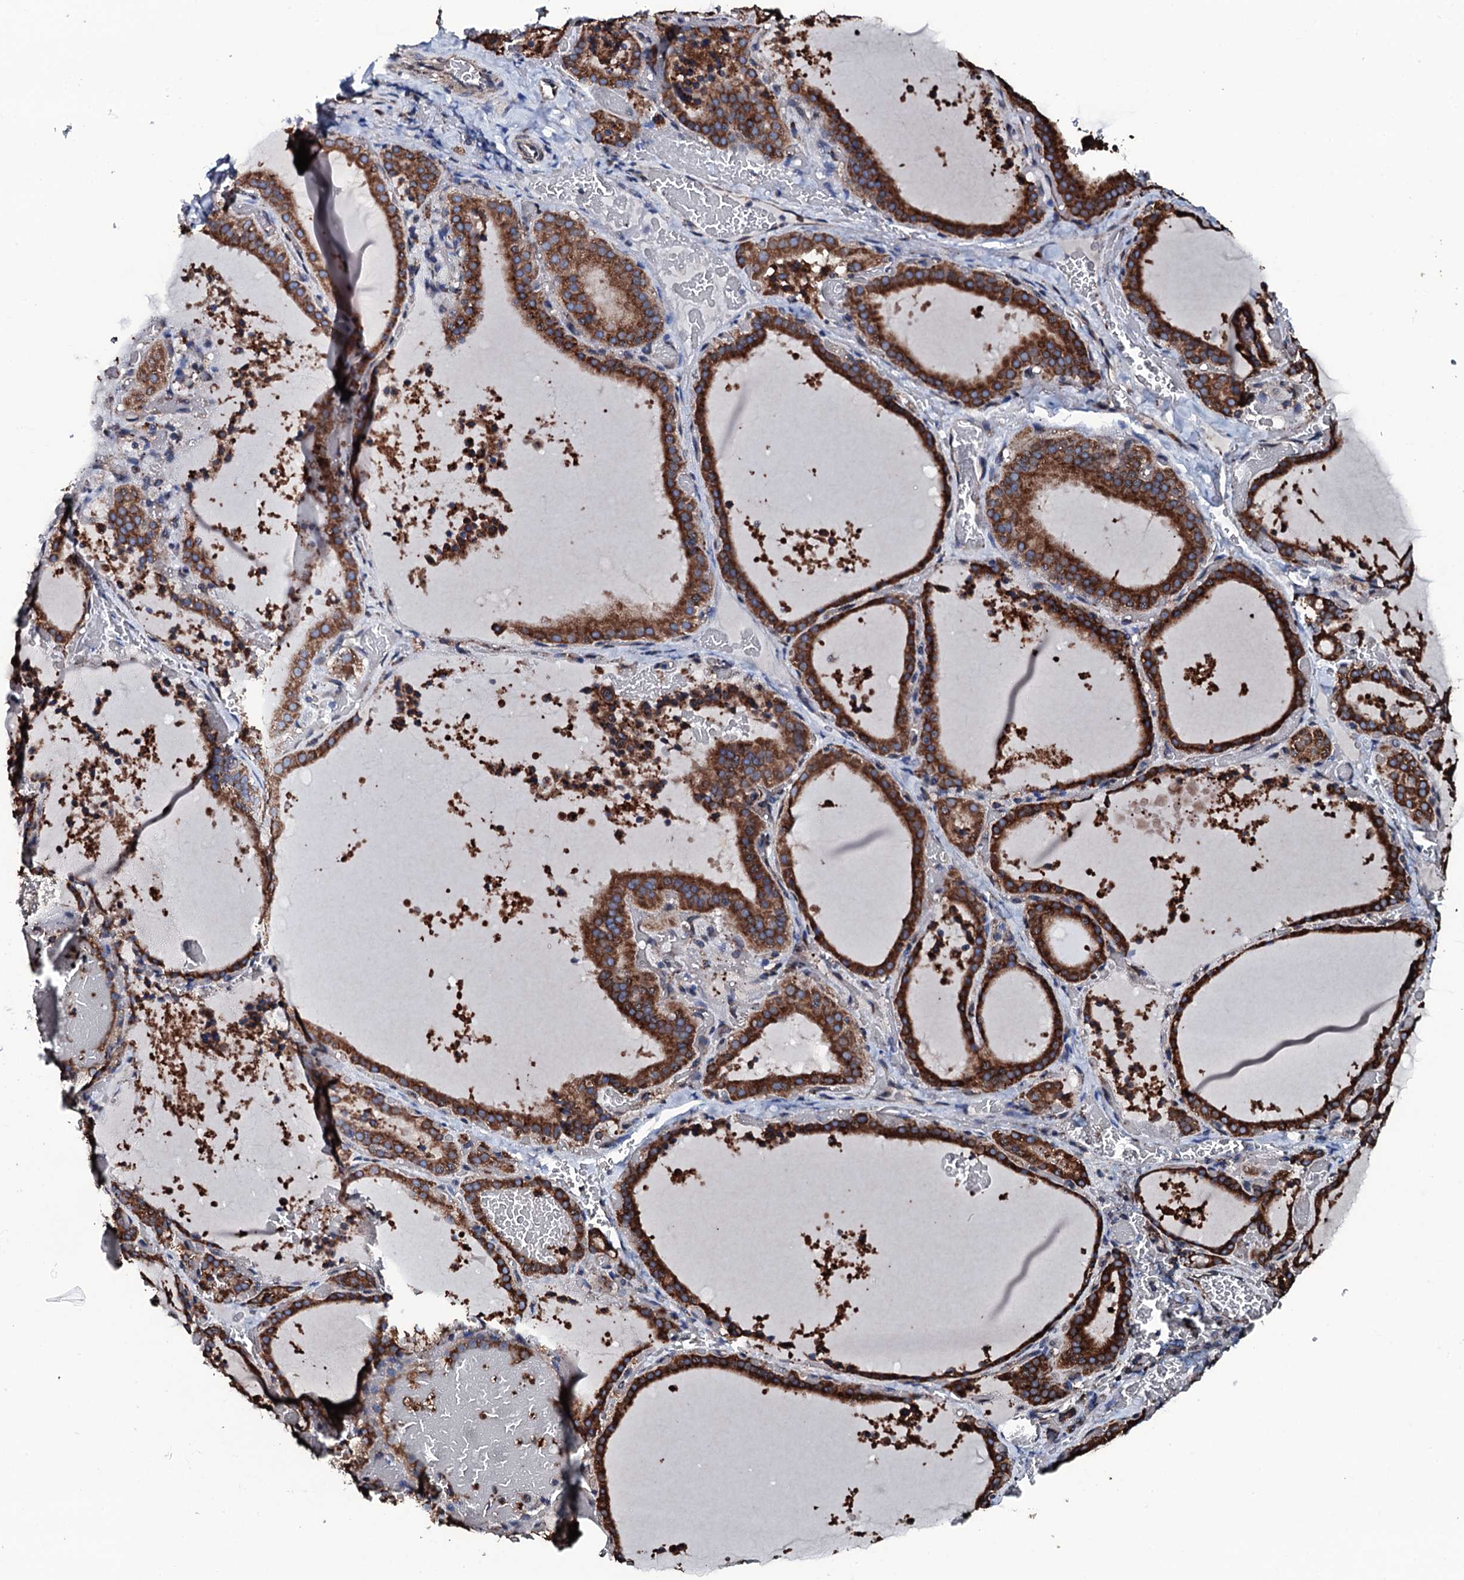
{"staining": {"intensity": "strong", "quantity": ">75%", "location": "cytoplasmic/membranous"}, "tissue": "thyroid gland", "cell_type": "Glandular cells", "image_type": "normal", "snomed": [{"axis": "morphology", "description": "Normal tissue, NOS"}, {"axis": "topography", "description": "Thyroid gland"}], "caption": "This image exhibits benign thyroid gland stained with immunohistochemistry (IHC) to label a protein in brown. The cytoplasmic/membranous of glandular cells show strong positivity for the protein. Nuclei are counter-stained blue.", "gene": "RAB12", "patient": {"sex": "female", "age": 39}}